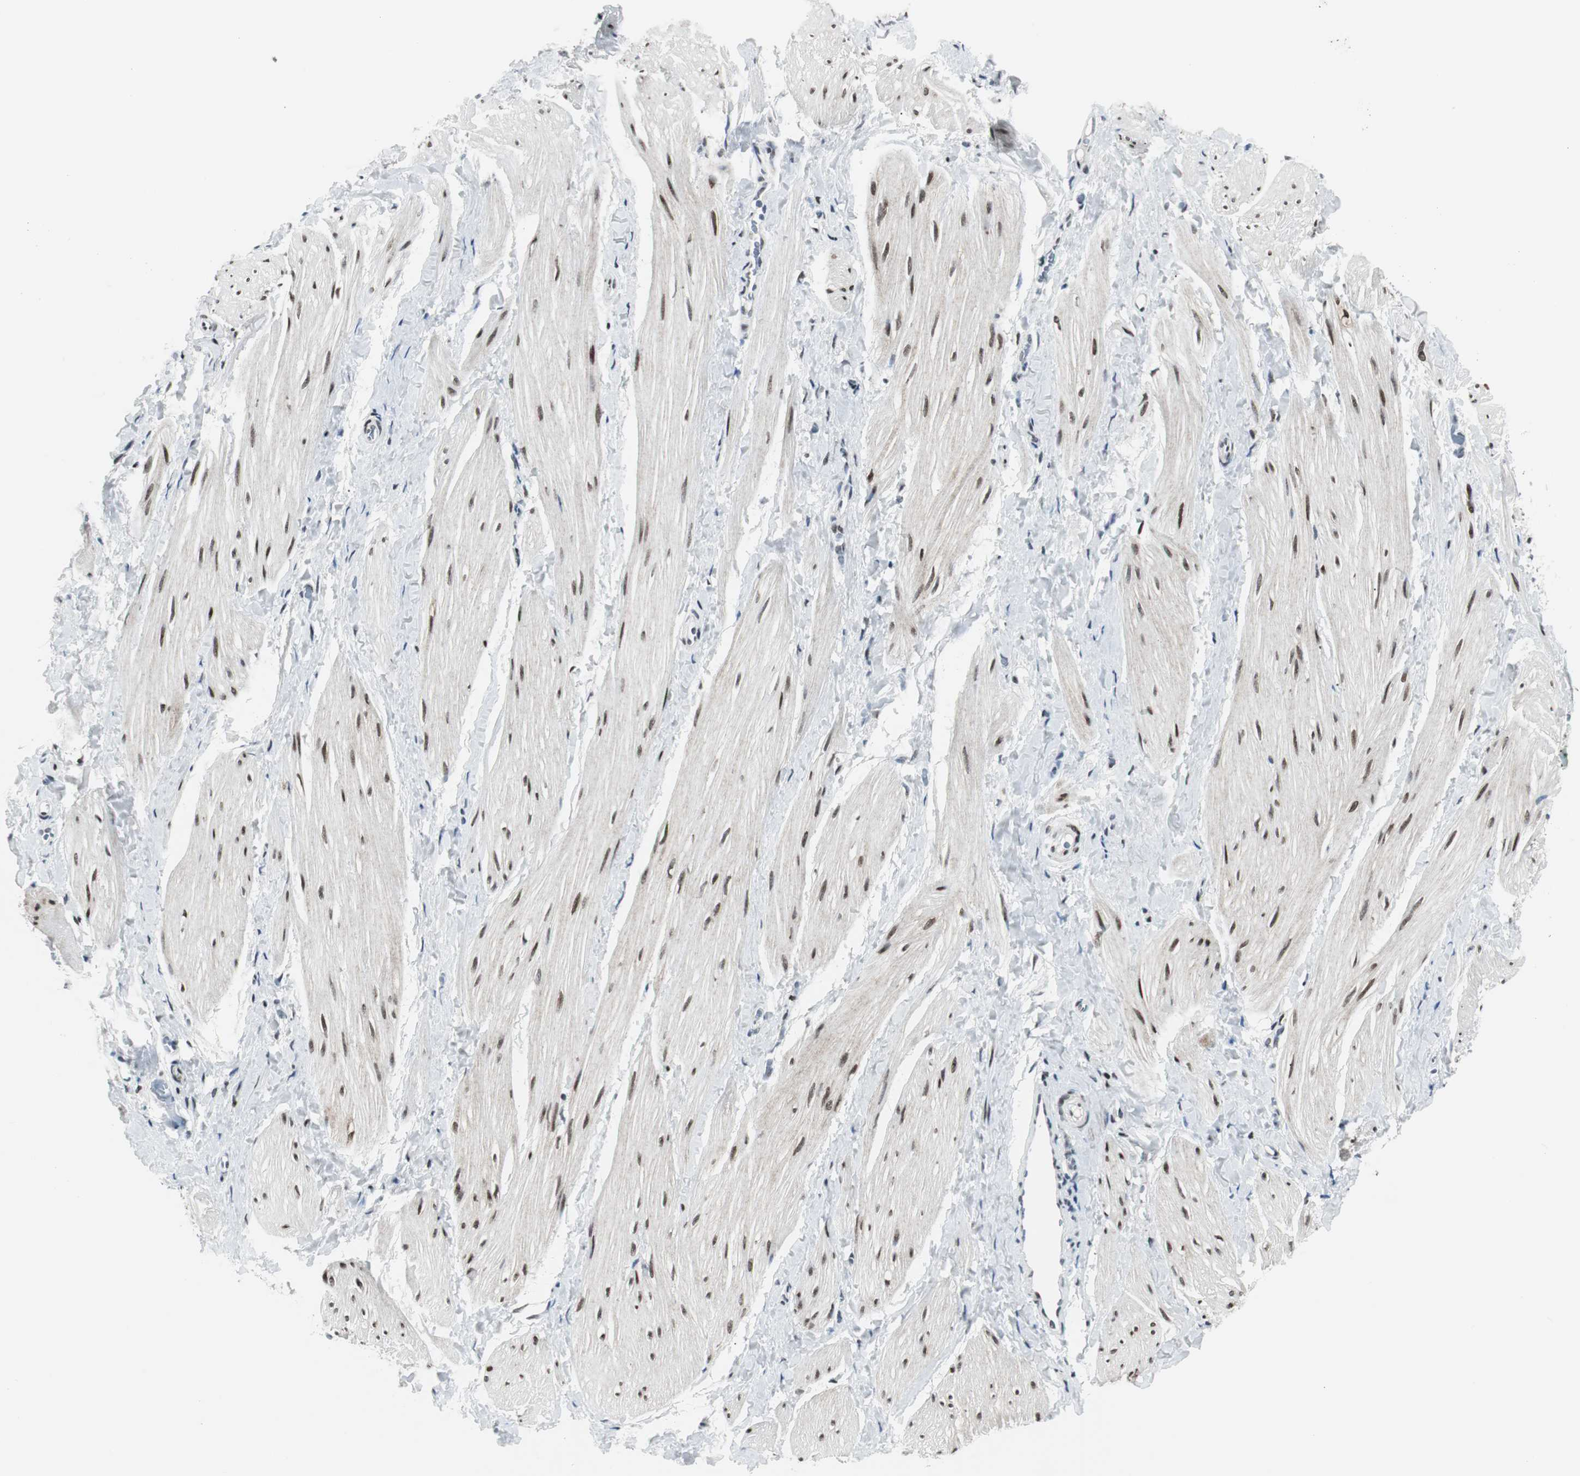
{"staining": {"intensity": "weak", "quantity": ">75%", "location": "nuclear"}, "tissue": "smooth muscle", "cell_type": "Smooth muscle cells", "image_type": "normal", "snomed": [{"axis": "morphology", "description": "Normal tissue, NOS"}, {"axis": "topography", "description": "Smooth muscle"}], "caption": "Immunohistochemistry (DAB) staining of normal smooth muscle exhibits weak nuclear protein staining in approximately >75% of smooth muscle cells.", "gene": "MTA1", "patient": {"sex": "male", "age": 16}}